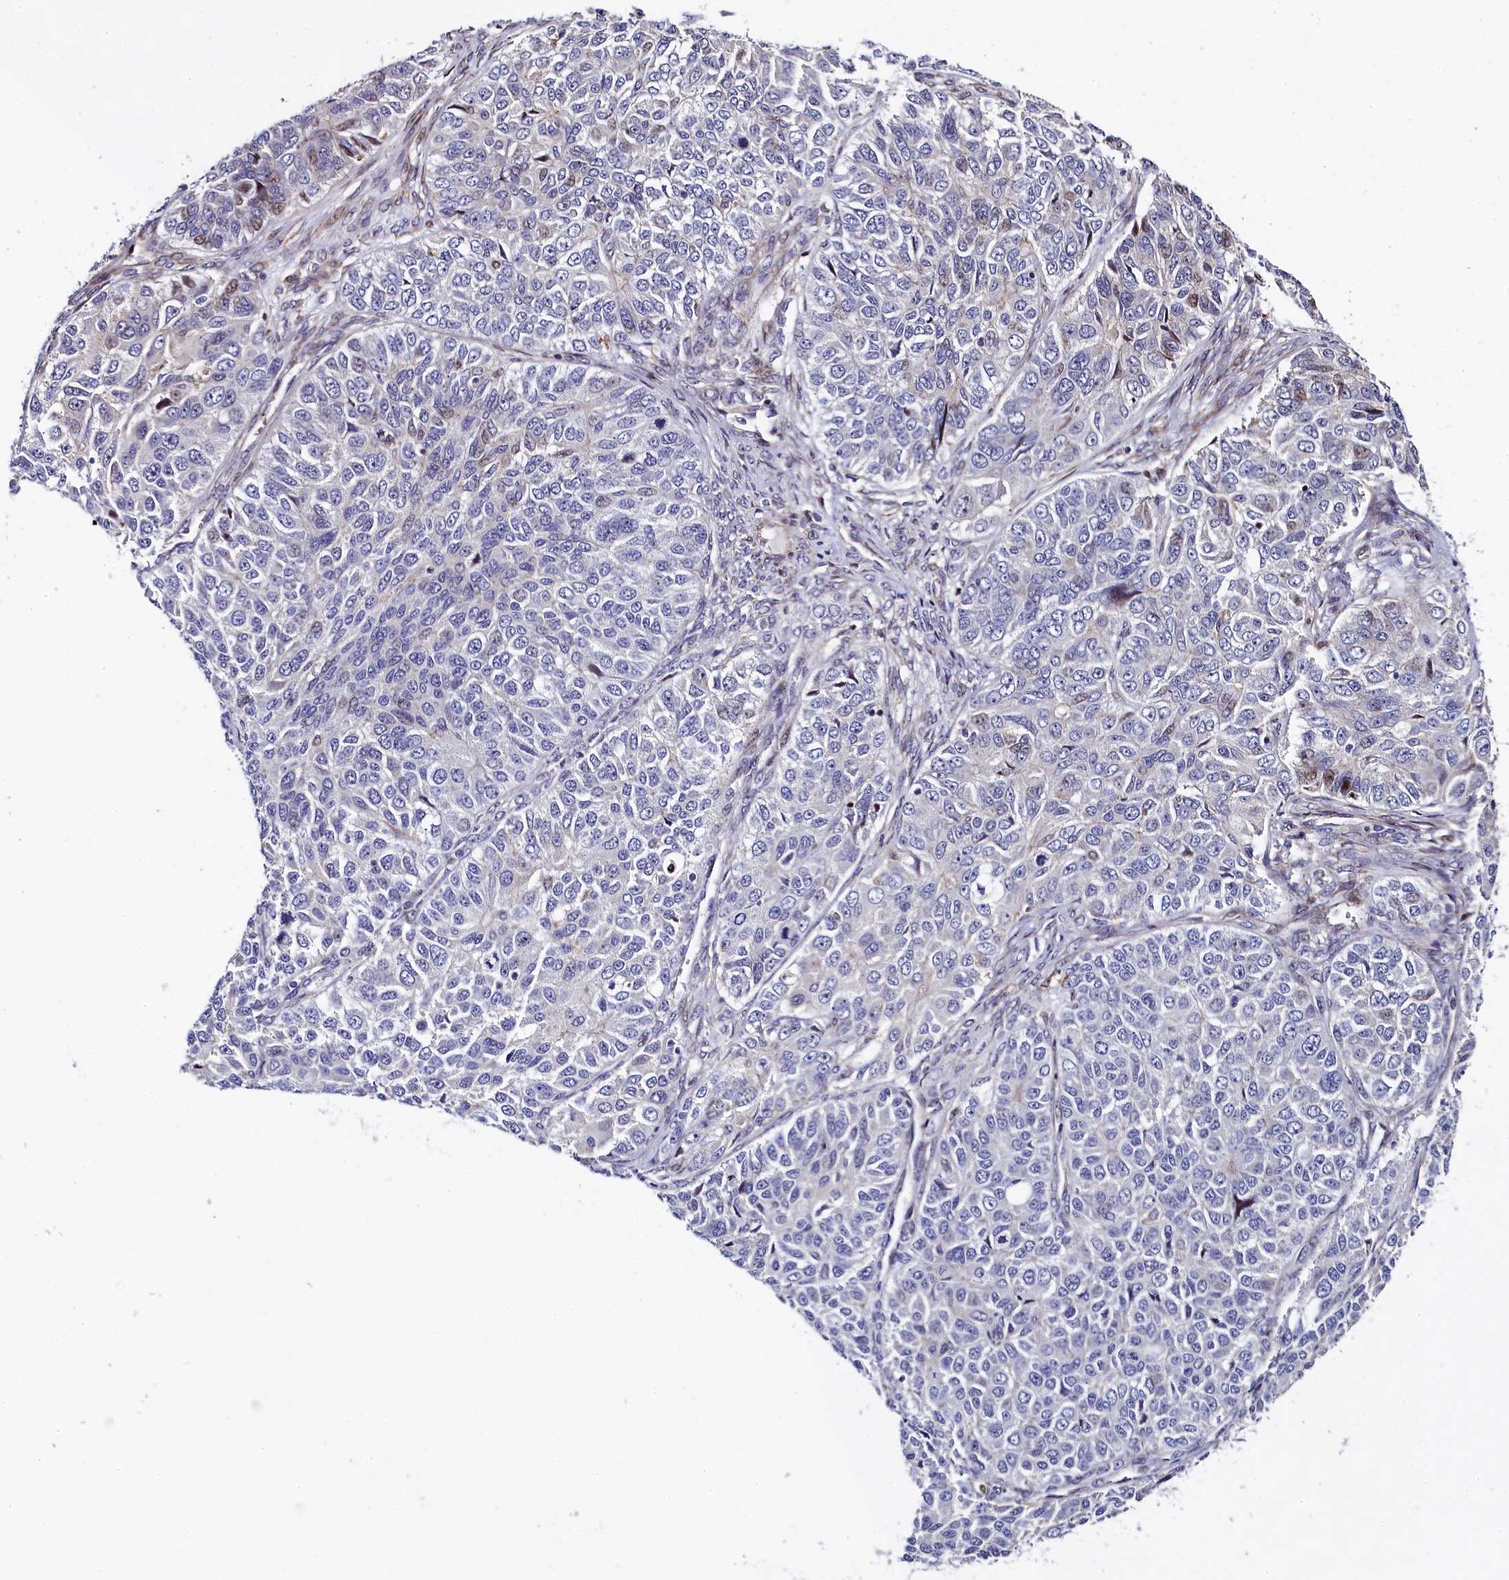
{"staining": {"intensity": "negative", "quantity": "none", "location": "none"}, "tissue": "ovarian cancer", "cell_type": "Tumor cells", "image_type": "cancer", "snomed": [{"axis": "morphology", "description": "Carcinoma, endometroid"}, {"axis": "topography", "description": "Ovary"}], "caption": "Immunohistochemical staining of endometroid carcinoma (ovarian) reveals no significant positivity in tumor cells.", "gene": "TGDS", "patient": {"sex": "female", "age": 51}}